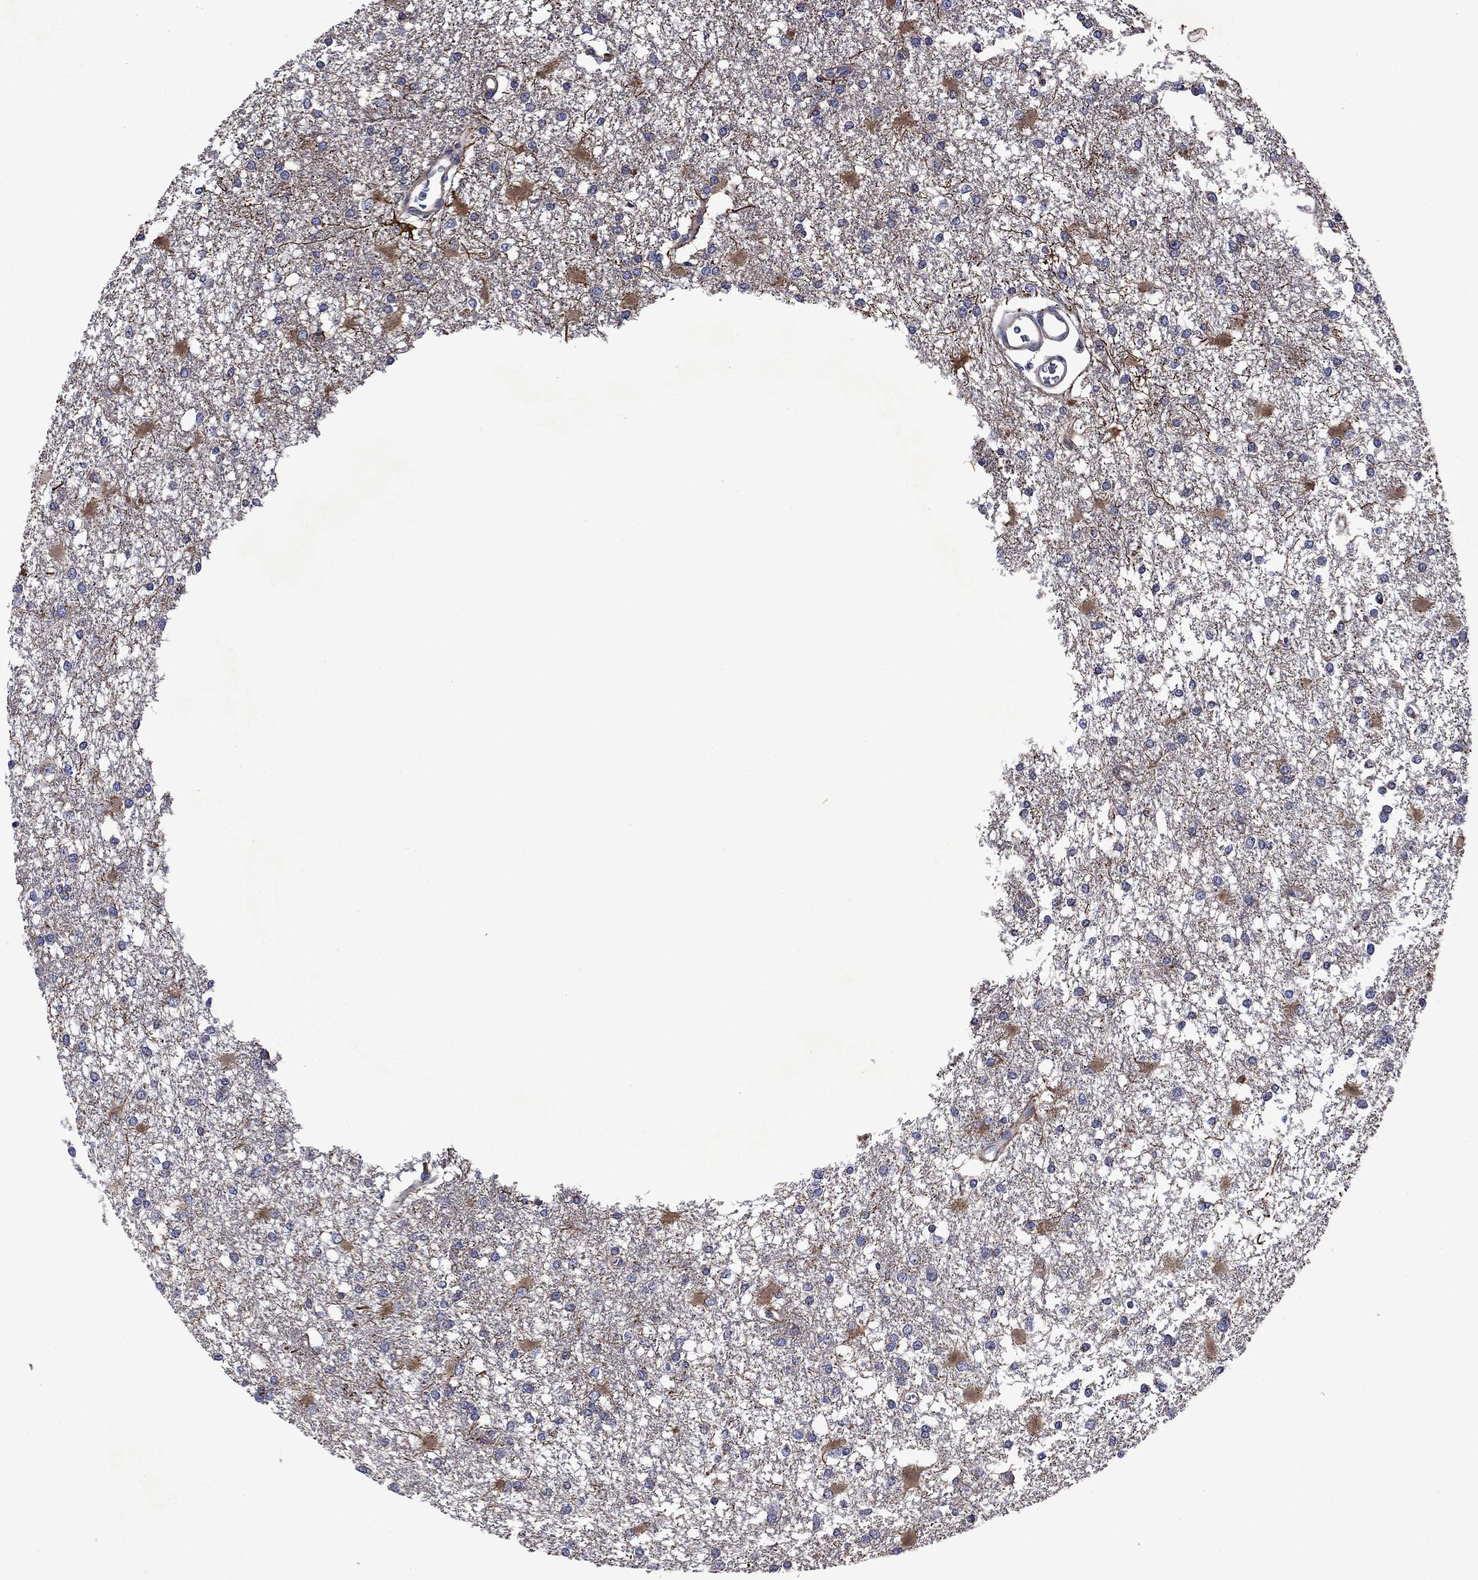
{"staining": {"intensity": "strong", "quantity": "<25%", "location": "cytoplasmic/membranous"}, "tissue": "glioma", "cell_type": "Tumor cells", "image_type": "cancer", "snomed": [{"axis": "morphology", "description": "Glioma, malignant, High grade"}, {"axis": "topography", "description": "Cerebral cortex"}], "caption": "Protein staining of glioma tissue exhibits strong cytoplasmic/membranous staining in approximately <25% of tumor cells.", "gene": "KIF22", "patient": {"sex": "male", "age": 79}}